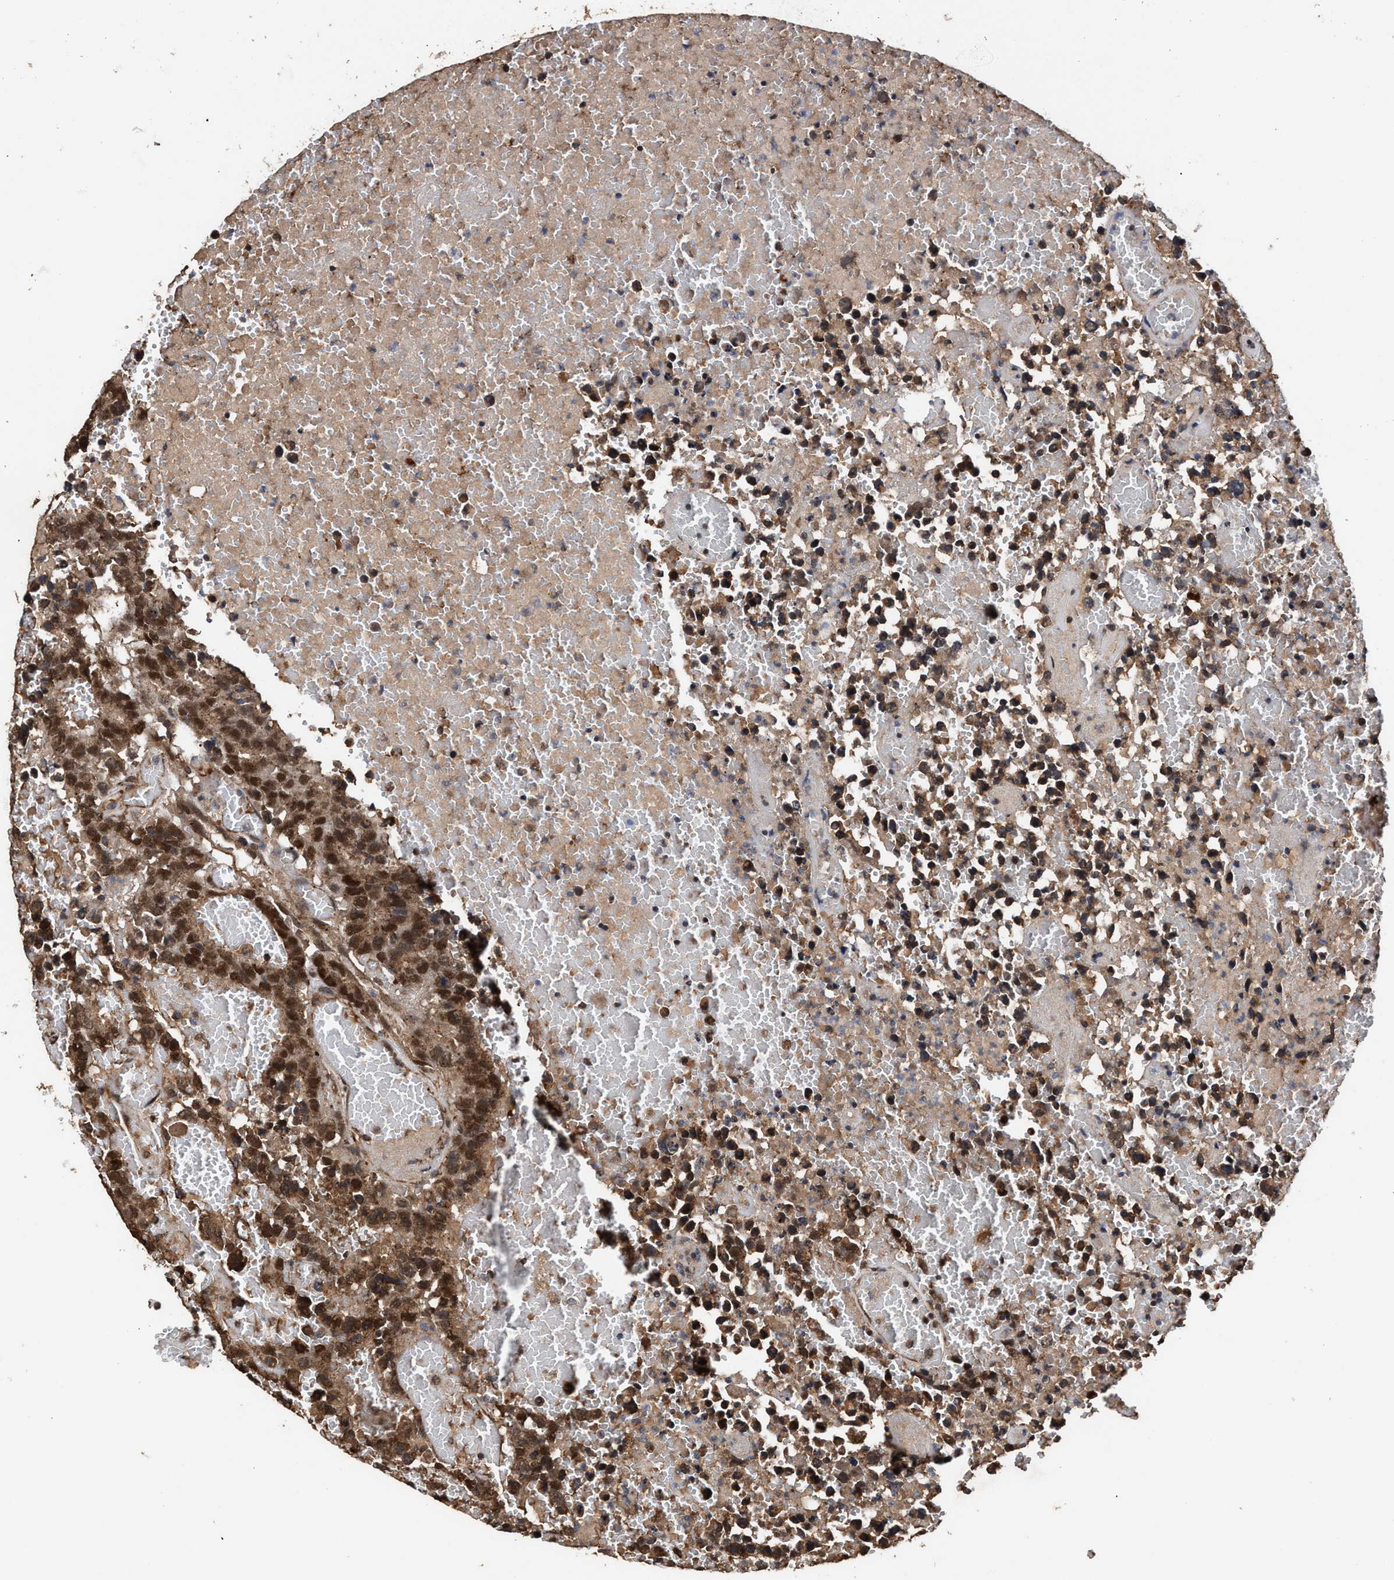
{"staining": {"intensity": "strong", "quantity": ">75%", "location": "cytoplasmic/membranous,nuclear"}, "tissue": "testis cancer", "cell_type": "Tumor cells", "image_type": "cancer", "snomed": [{"axis": "morphology", "description": "Carcinoma, Embryonal, NOS"}, {"axis": "topography", "description": "Testis"}], "caption": "Strong cytoplasmic/membranous and nuclear expression for a protein is seen in about >75% of tumor cells of testis cancer (embryonal carcinoma) using immunohistochemistry.", "gene": "ZNHIT6", "patient": {"sex": "male", "age": 25}}